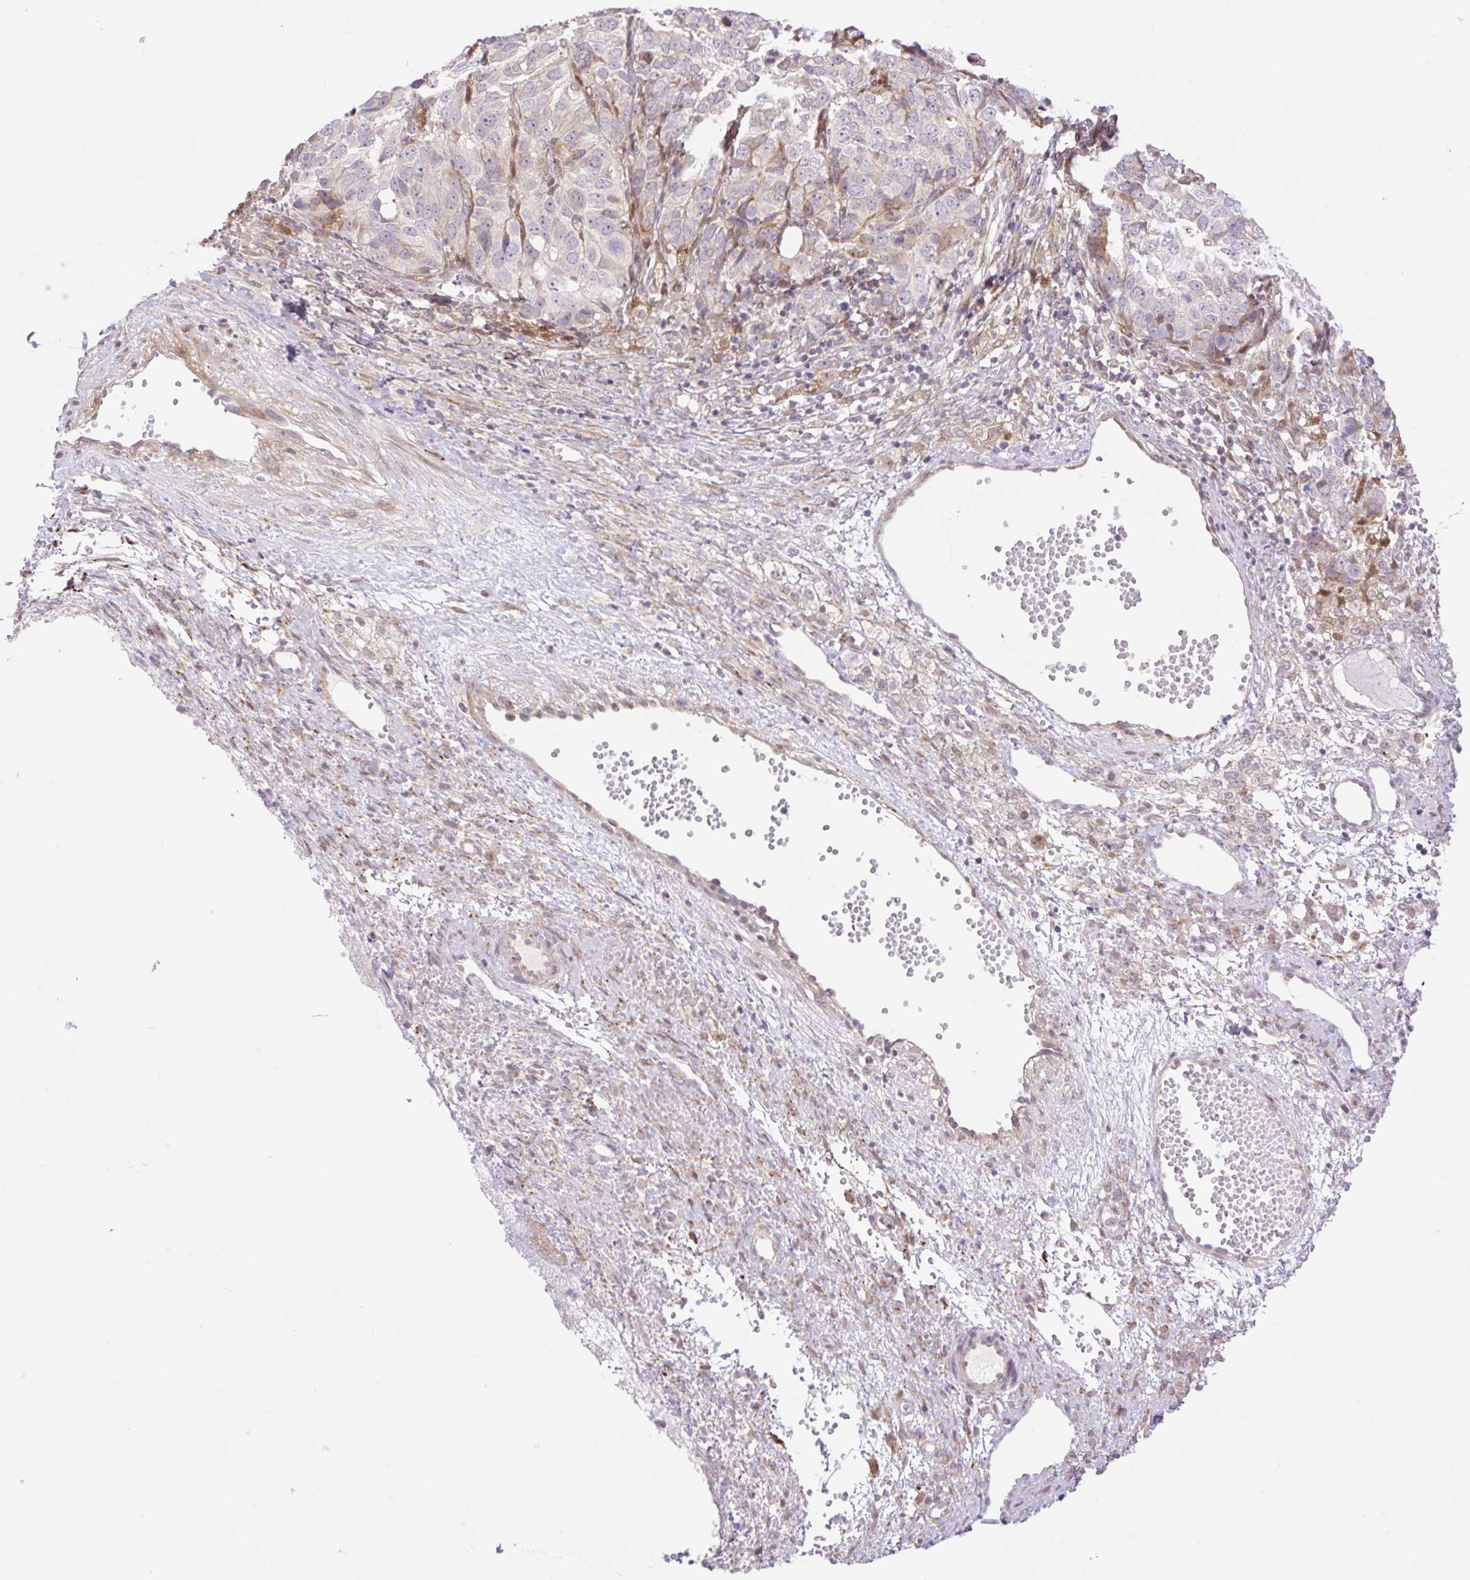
{"staining": {"intensity": "weak", "quantity": "<25%", "location": "nuclear"}, "tissue": "ovarian cancer", "cell_type": "Tumor cells", "image_type": "cancer", "snomed": [{"axis": "morphology", "description": "Carcinoma, endometroid"}, {"axis": "topography", "description": "Ovary"}], "caption": "IHC image of neoplastic tissue: ovarian cancer (endometroid carcinoma) stained with DAB demonstrates no significant protein positivity in tumor cells.", "gene": "ZFP41", "patient": {"sex": "female", "age": 51}}